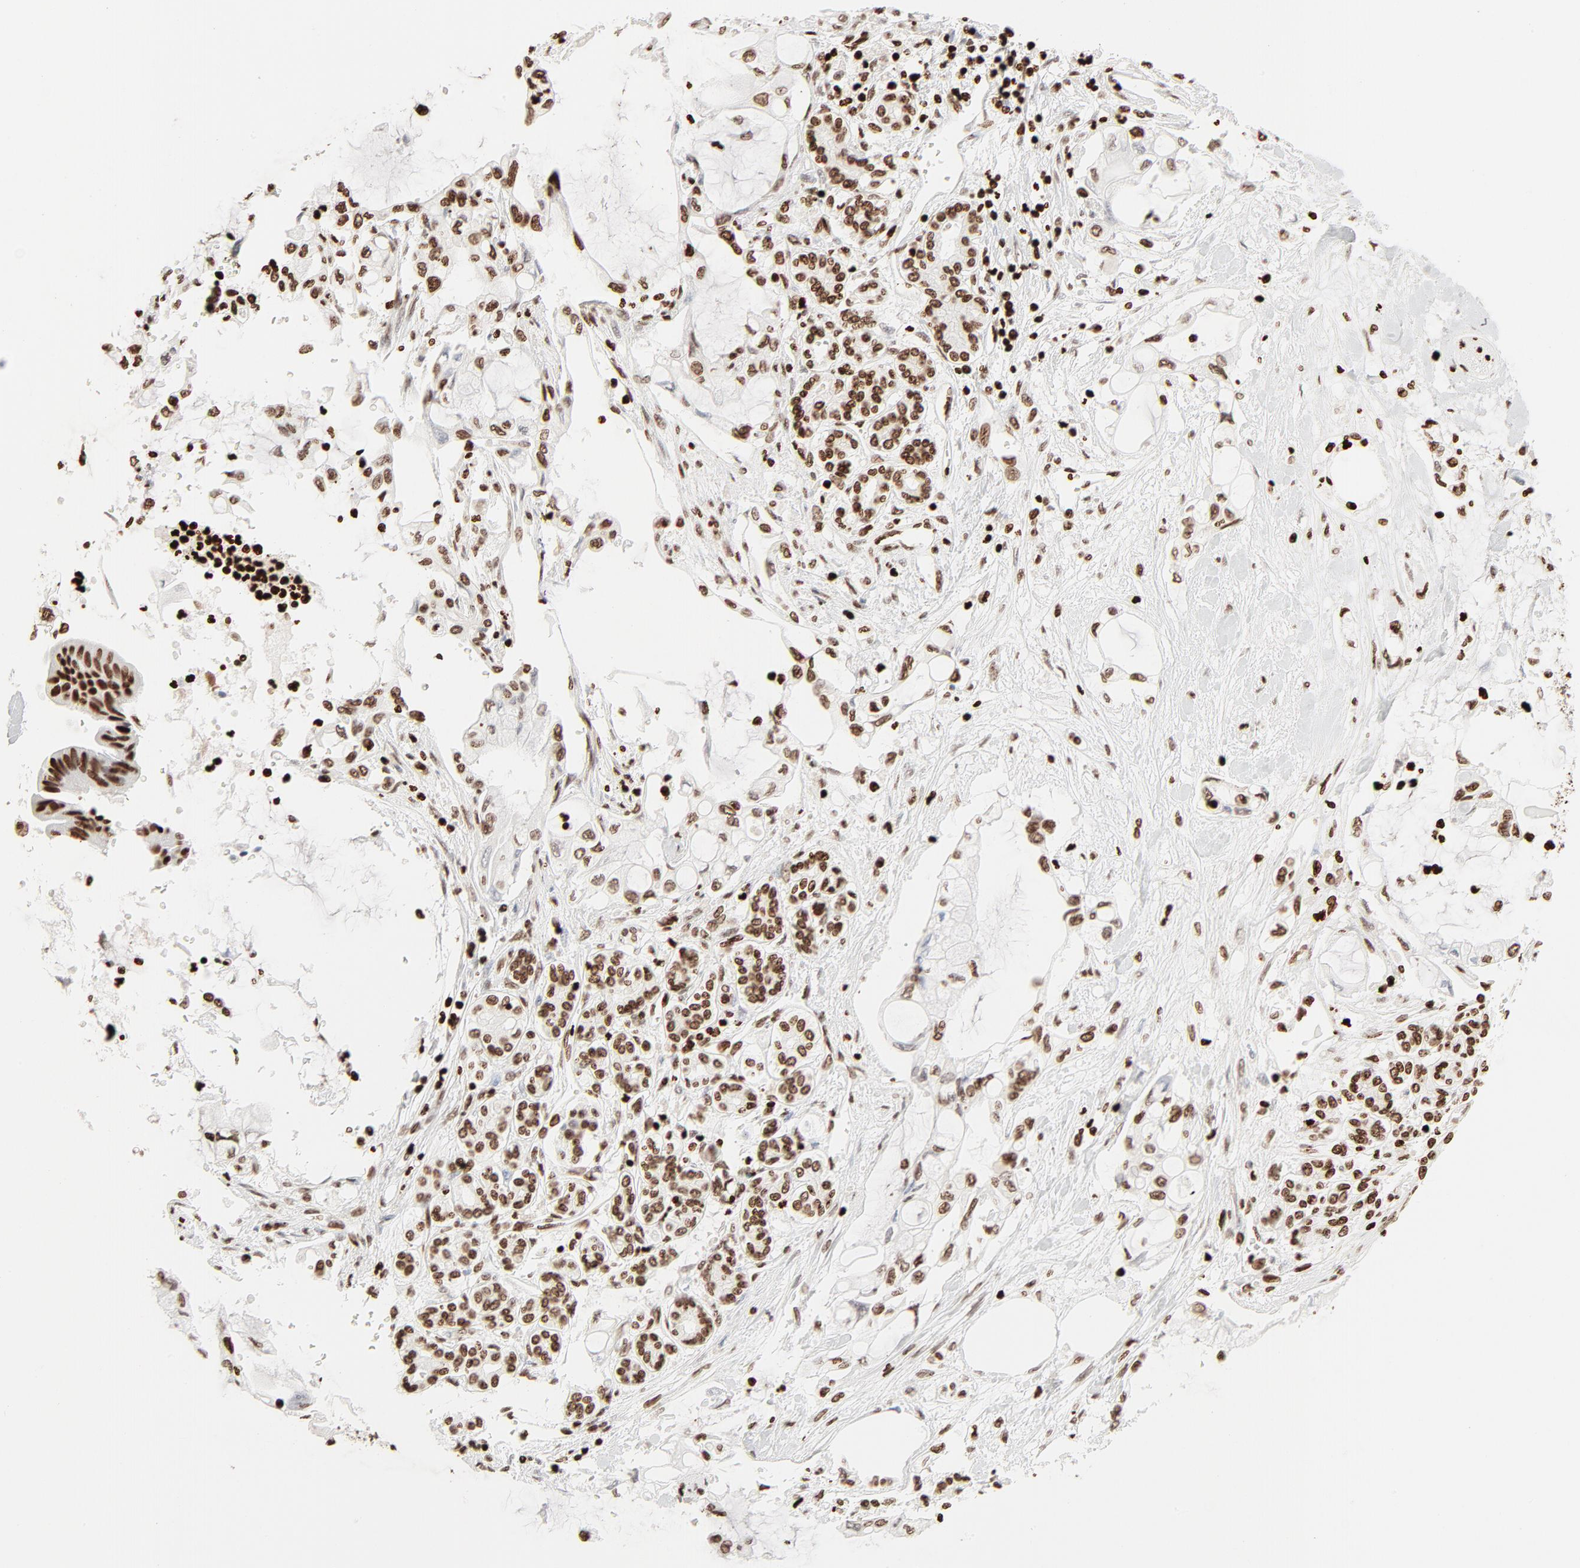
{"staining": {"intensity": "moderate", "quantity": ">75%", "location": "nuclear"}, "tissue": "pancreatic cancer", "cell_type": "Tumor cells", "image_type": "cancer", "snomed": [{"axis": "morphology", "description": "Adenocarcinoma, NOS"}, {"axis": "topography", "description": "Pancreas"}], "caption": "Protein expression analysis of human adenocarcinoma (pancreatic) reveals moderate nuclear positivity in approximately >75% of tumor cells. (Stains: DAB (3,3'-diaminobenzidine) in brown, nuclei in blue, Microscopy: brightfield microscopy at high magnification).", "gene": "HMGB2", "patient": {"sex": "female", "age": 70}}